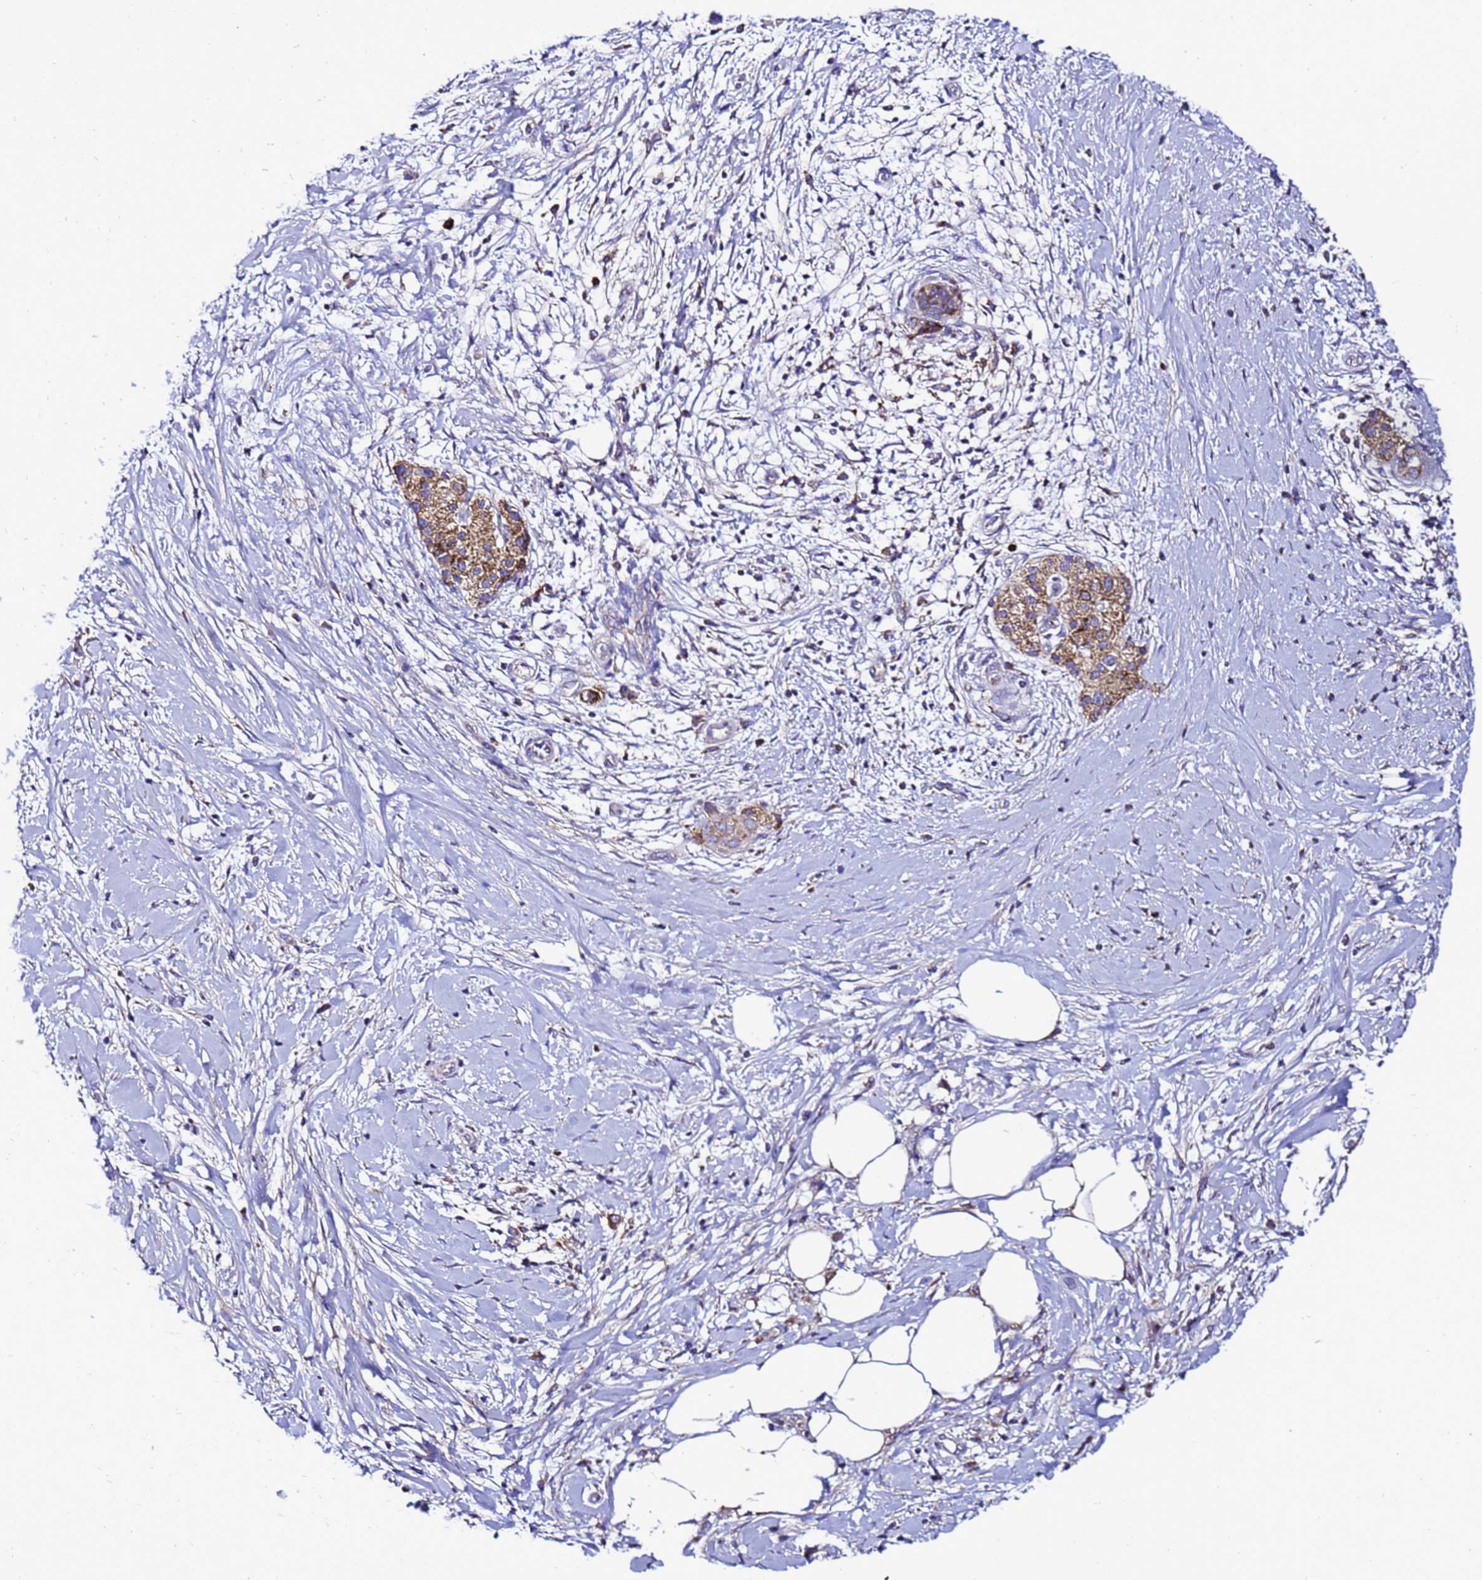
{"staining": {"intensity": "moderate", "quantity": ">75%", "location": "cytoplasmic/membranous"}, "tissue": "pancreatic cancer", "cell_type": "Tumor cells", "image_type": "cancer", "snomed": [{"axis": "morphology", "description": "Adenocarcinoma, NOS"}, {"axis": "topography", "description": "Pancreas"}], "caption": "Protein staining demonstrates moderate cytoplasmic/membranous expression in approximately >75% of tumor cells in pancreatic cancer.", "gene": "HIGD2A", "patient": {"sex": "male", "age": 58}}